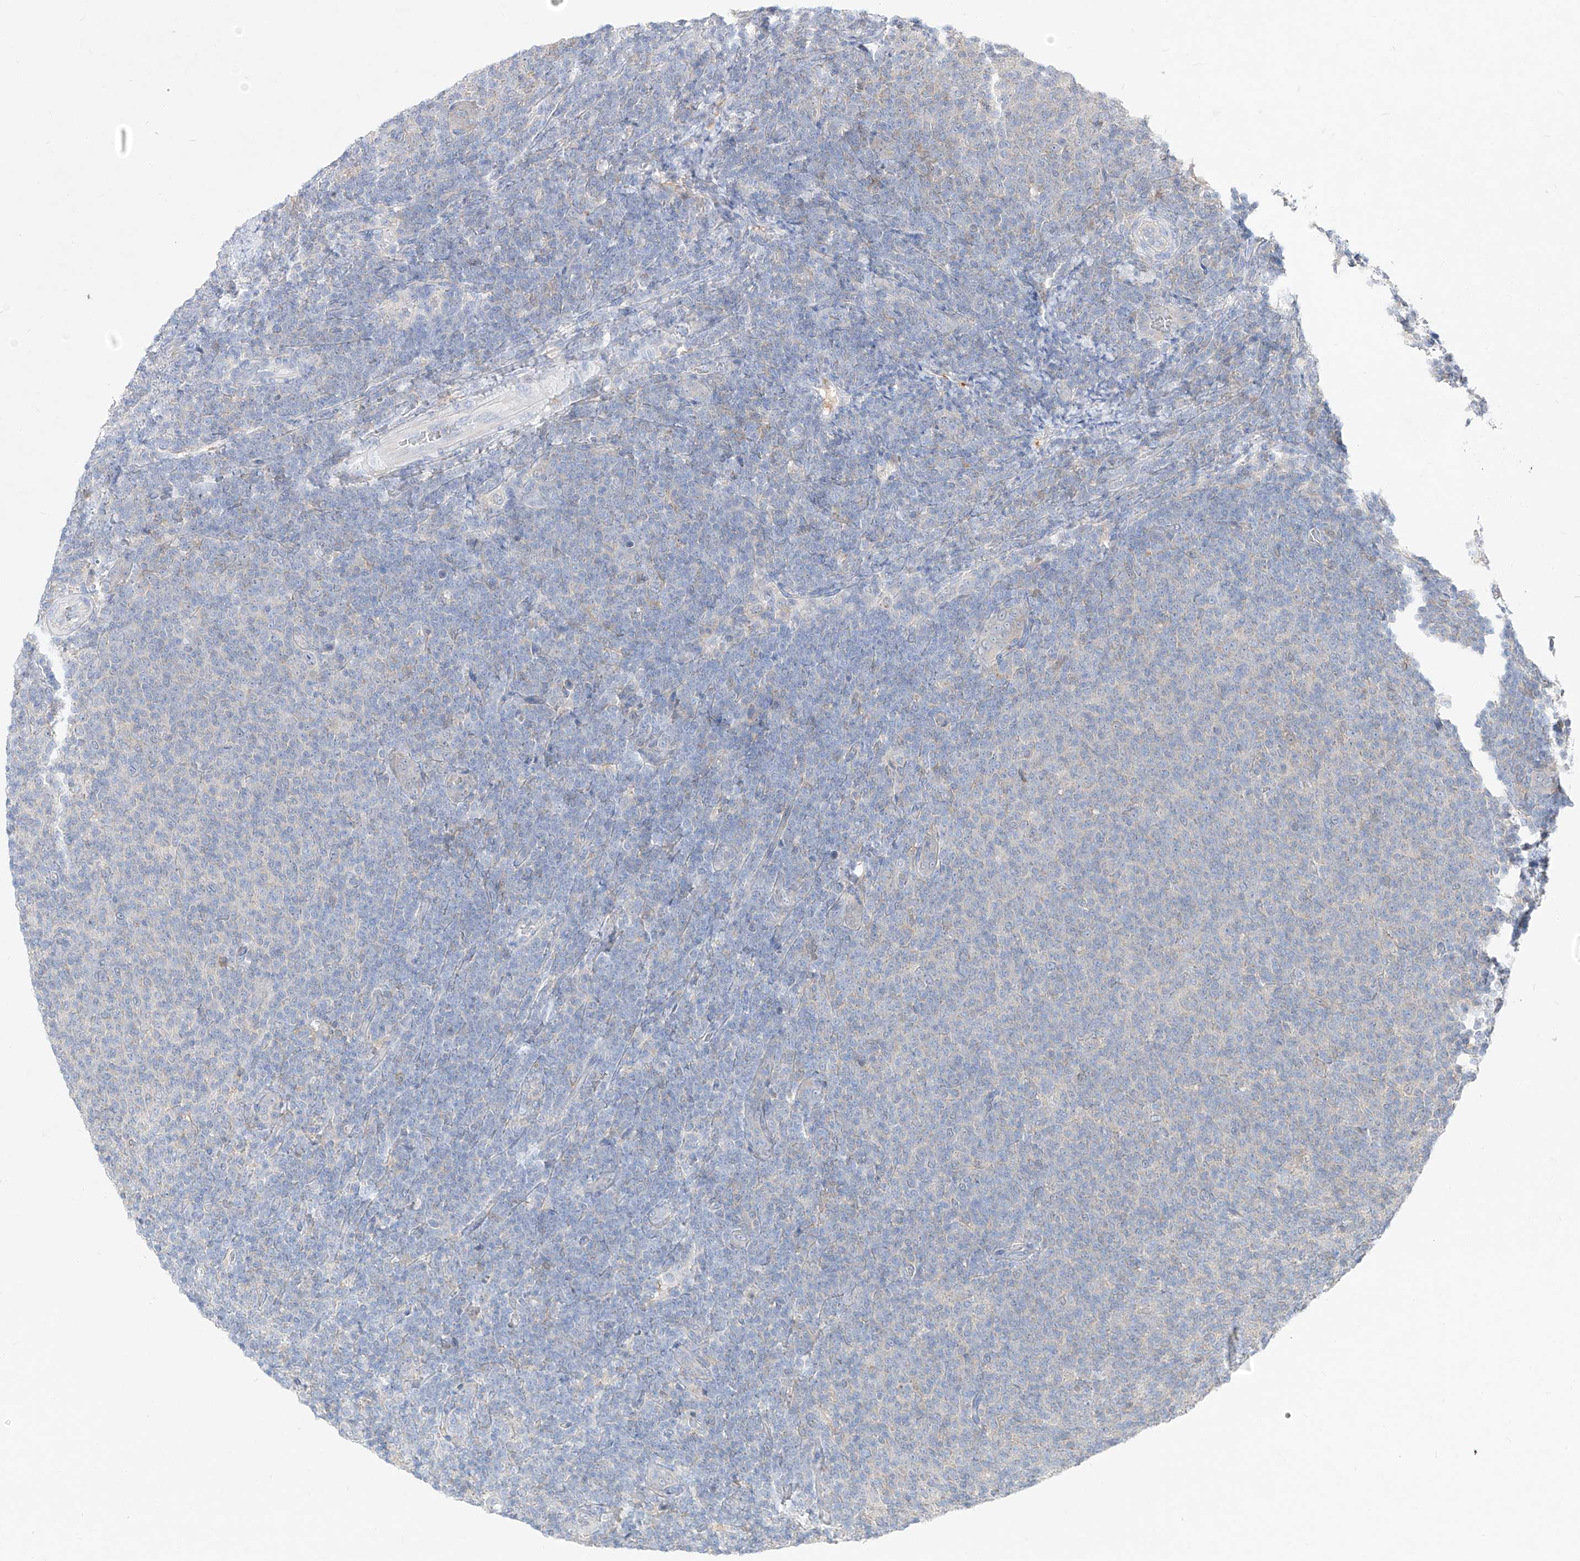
{"staining": {"intensity": "negative", "quantity": "none", "location": "none"}, "tissue": "lymphoma", "cell_type": "Tumor cells", "image_type": "cancer", "snomed": [{"axis": "morphology", "description": "Malignant lymphoma, non-Hodgkin's type, Low grade"}, {"axis": "topography", "description": "Lymph node"}], "caption": "A photomicrograph of malignant lymphoma, non-Hodgkin's type (low-grade) stained for a protein displays no brown staining in tumor cells.", "gene": "UFL1", "patient": {"sex": "male", "age": 66}}